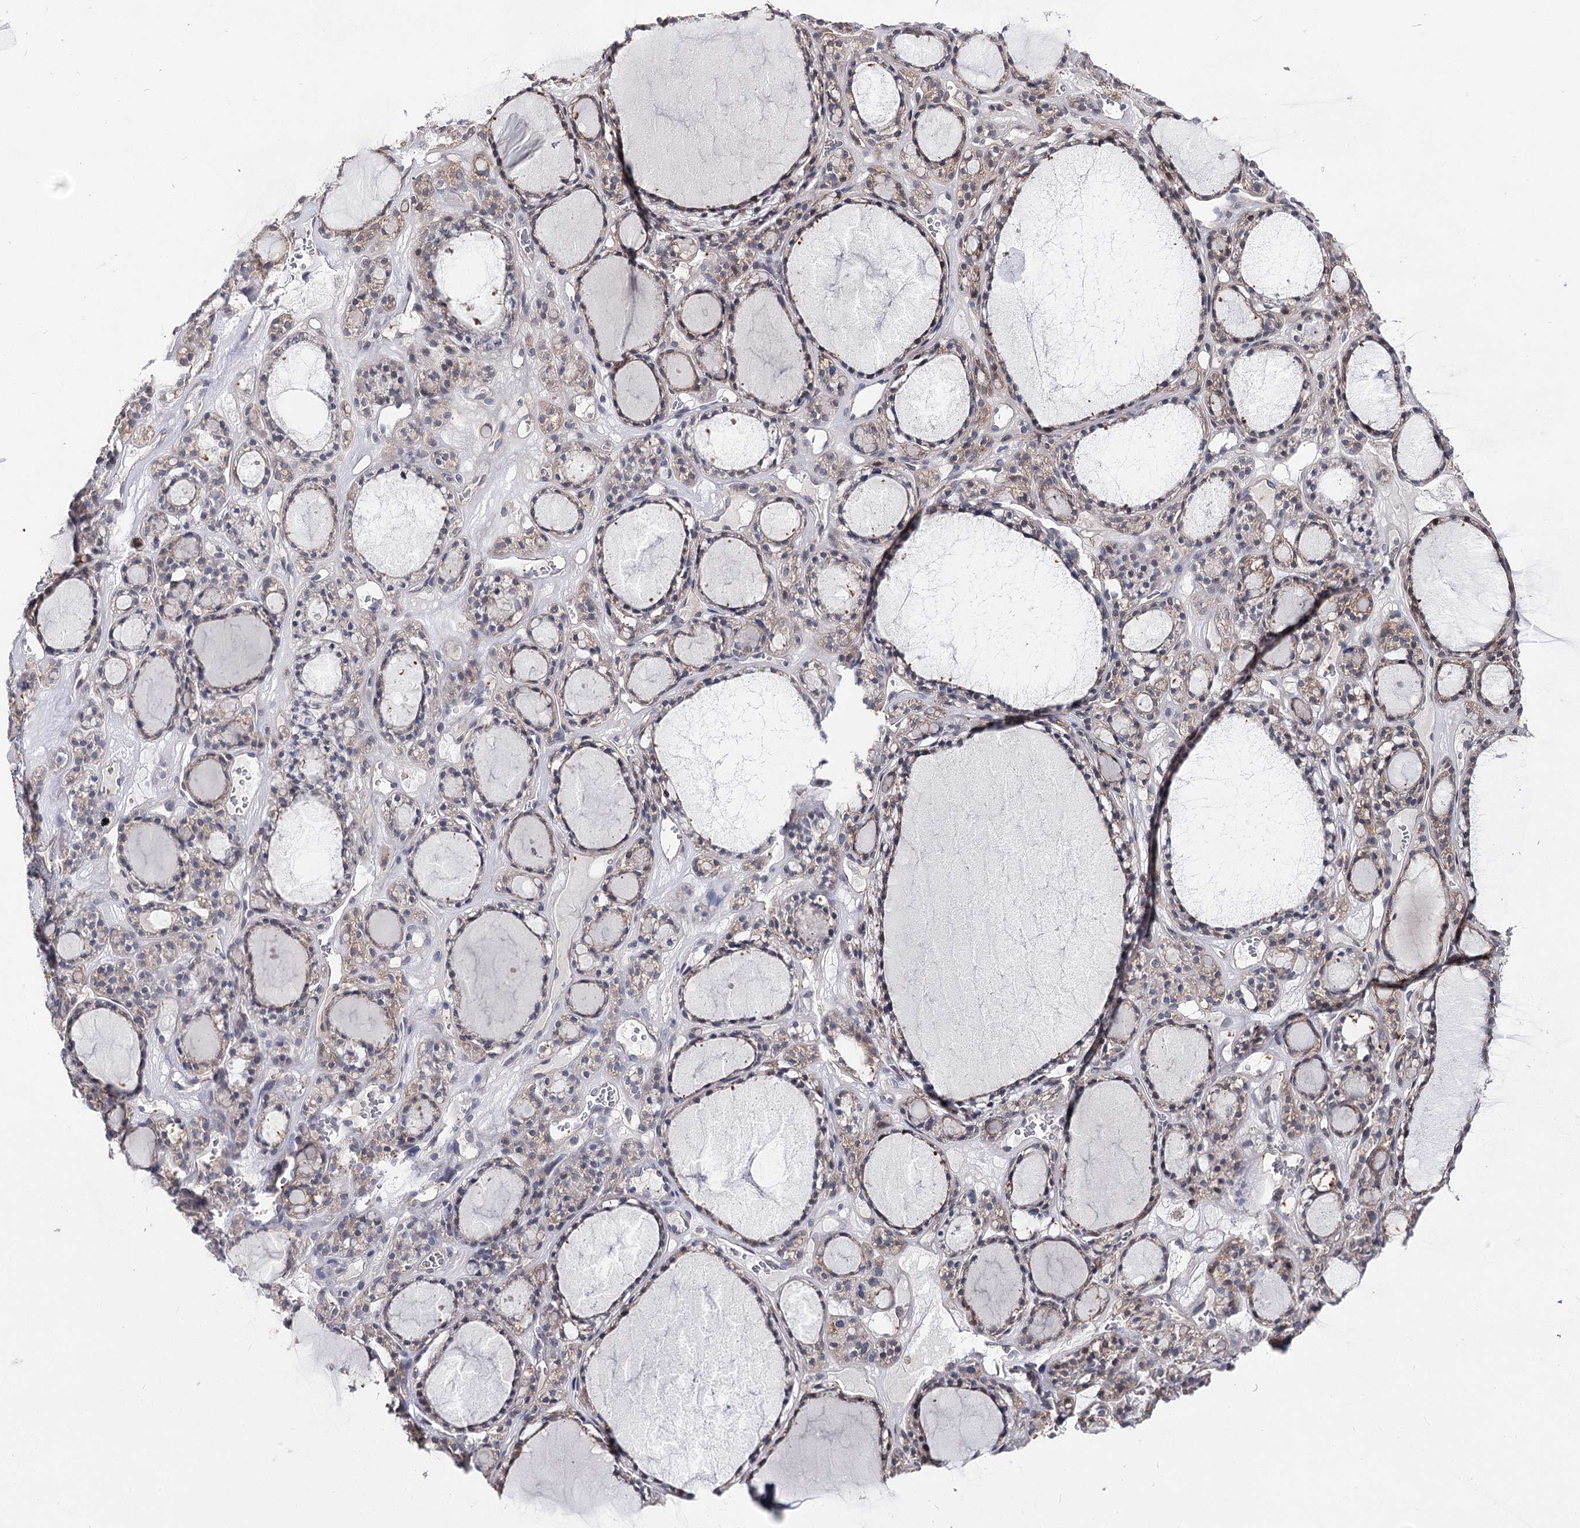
{"staining": {"intensity": "weak", "quantity": ">75%", "location": "cytoplasmic/membranous"}, "tissue": "thyroid gland", "cell_type": "Glandular cells", "image_type": "normal", "snomed": [{"axis": "morphology", "description": "Normal tissue, NOS"}, {"axis": "topography", "description": "Thyroid gland"}], "caption": "Immunohistochemistry (IHC) (DAB (3,3'-diaminobenzidine)) staining of unremarkable human thyroid gland displays weak cytoplasmic/membranous protein staining in approximately >75% of glandular cells. (DAB (3,3'-diaminobenzidine) IHC, brown staining for protein, blue staining for nuclei).", "gene": "UGP2", "patient": {"sex": "female", "age": 28}}